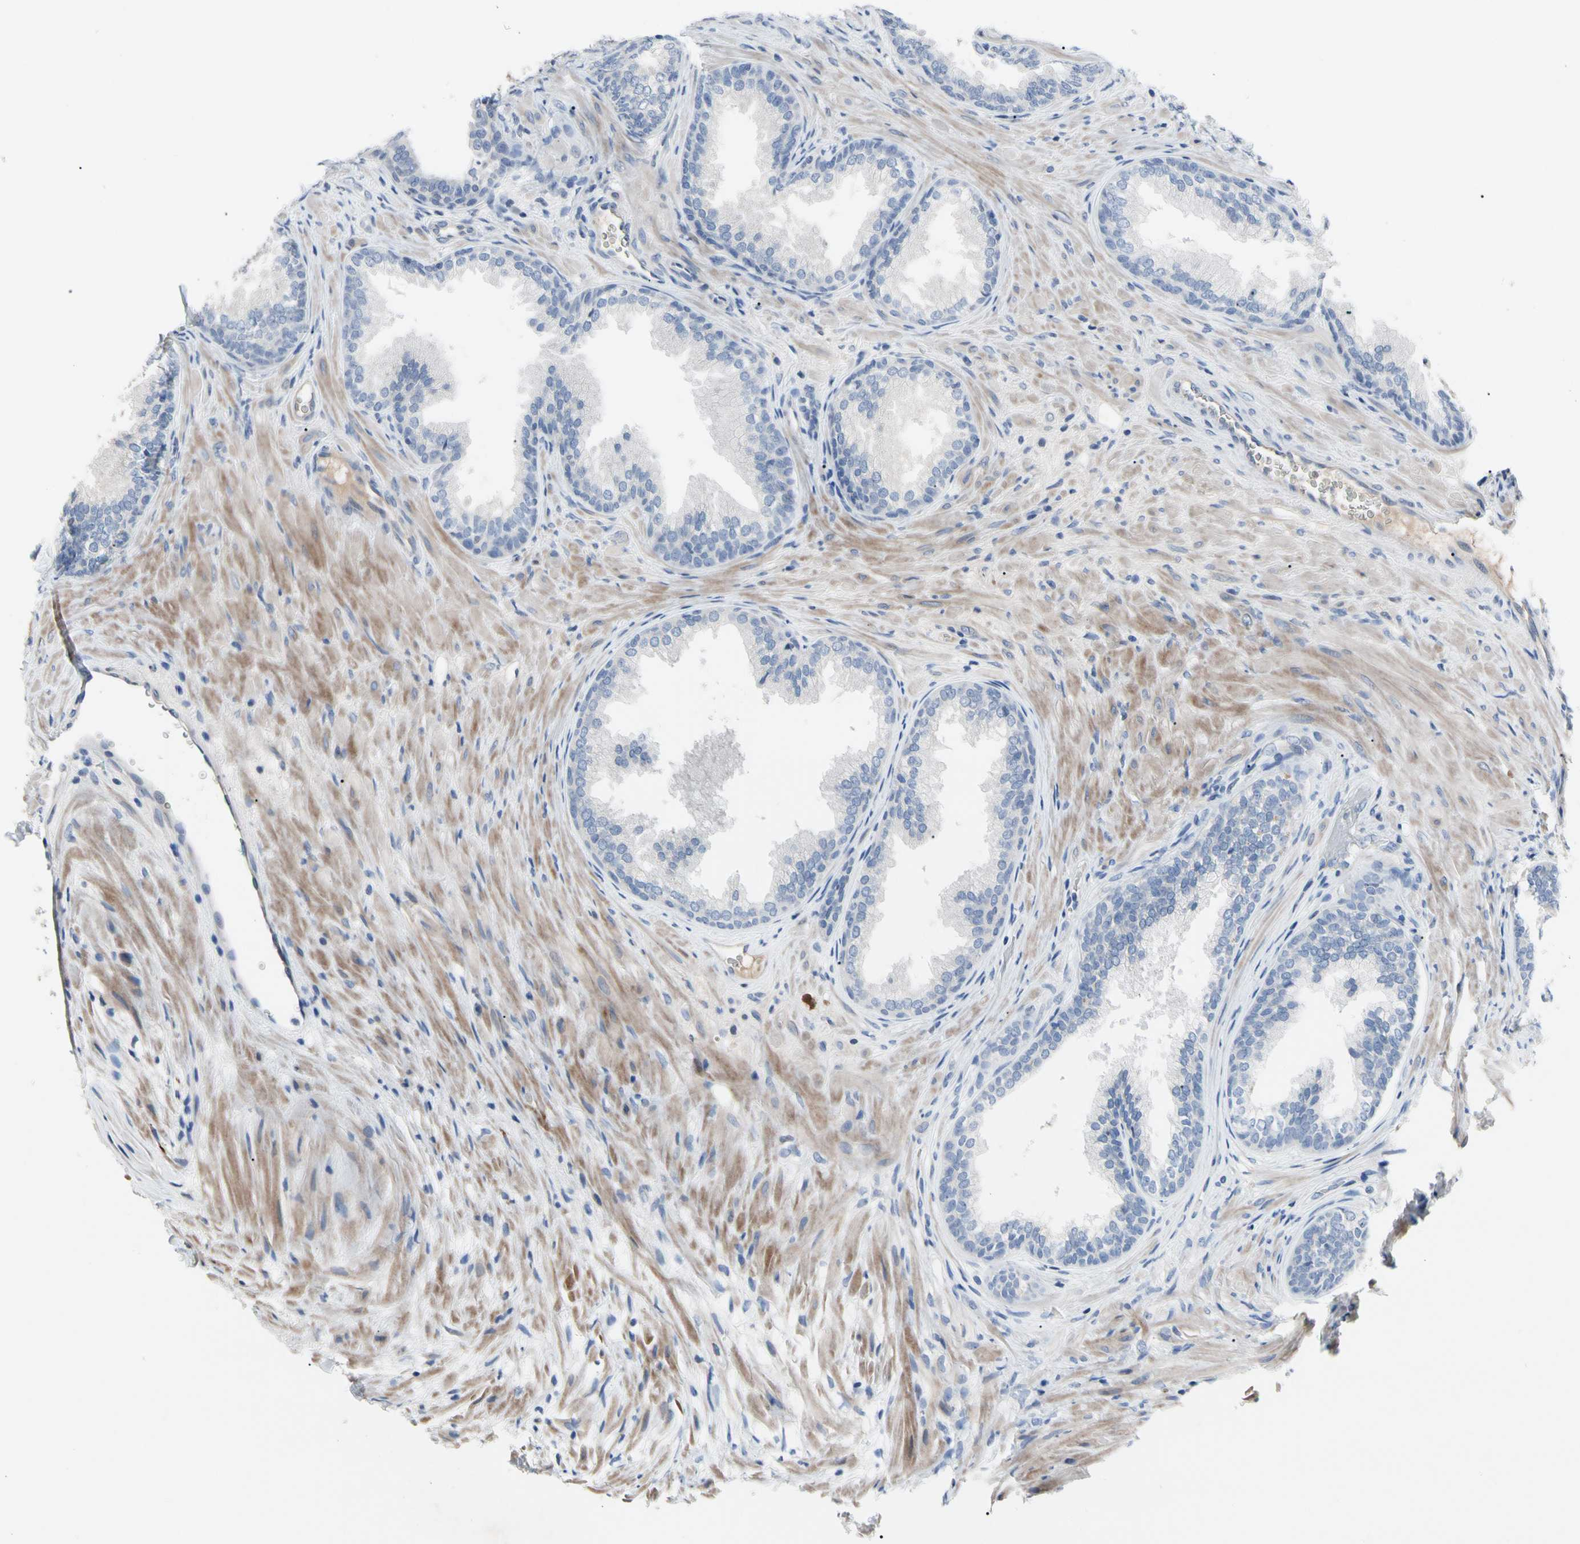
{"staining": {"intensity": "negative", "quantity": "none", "location": "none"}, "tissue": "prostate", "cell_type": "Glandular cells", "image_type": "normal", "snomed": [{"axis": "morphology", "description": "Normal tissue, NOS"}, {"axis": "topography", "description": "Prostate"}], "caption": "This is a image of immunohistochemistry (IHC) staining of benign prostate, which shows no positivity in glandular cells.", "gene": "ECRG4", "patient": {"sex": "male", "age": 76}}